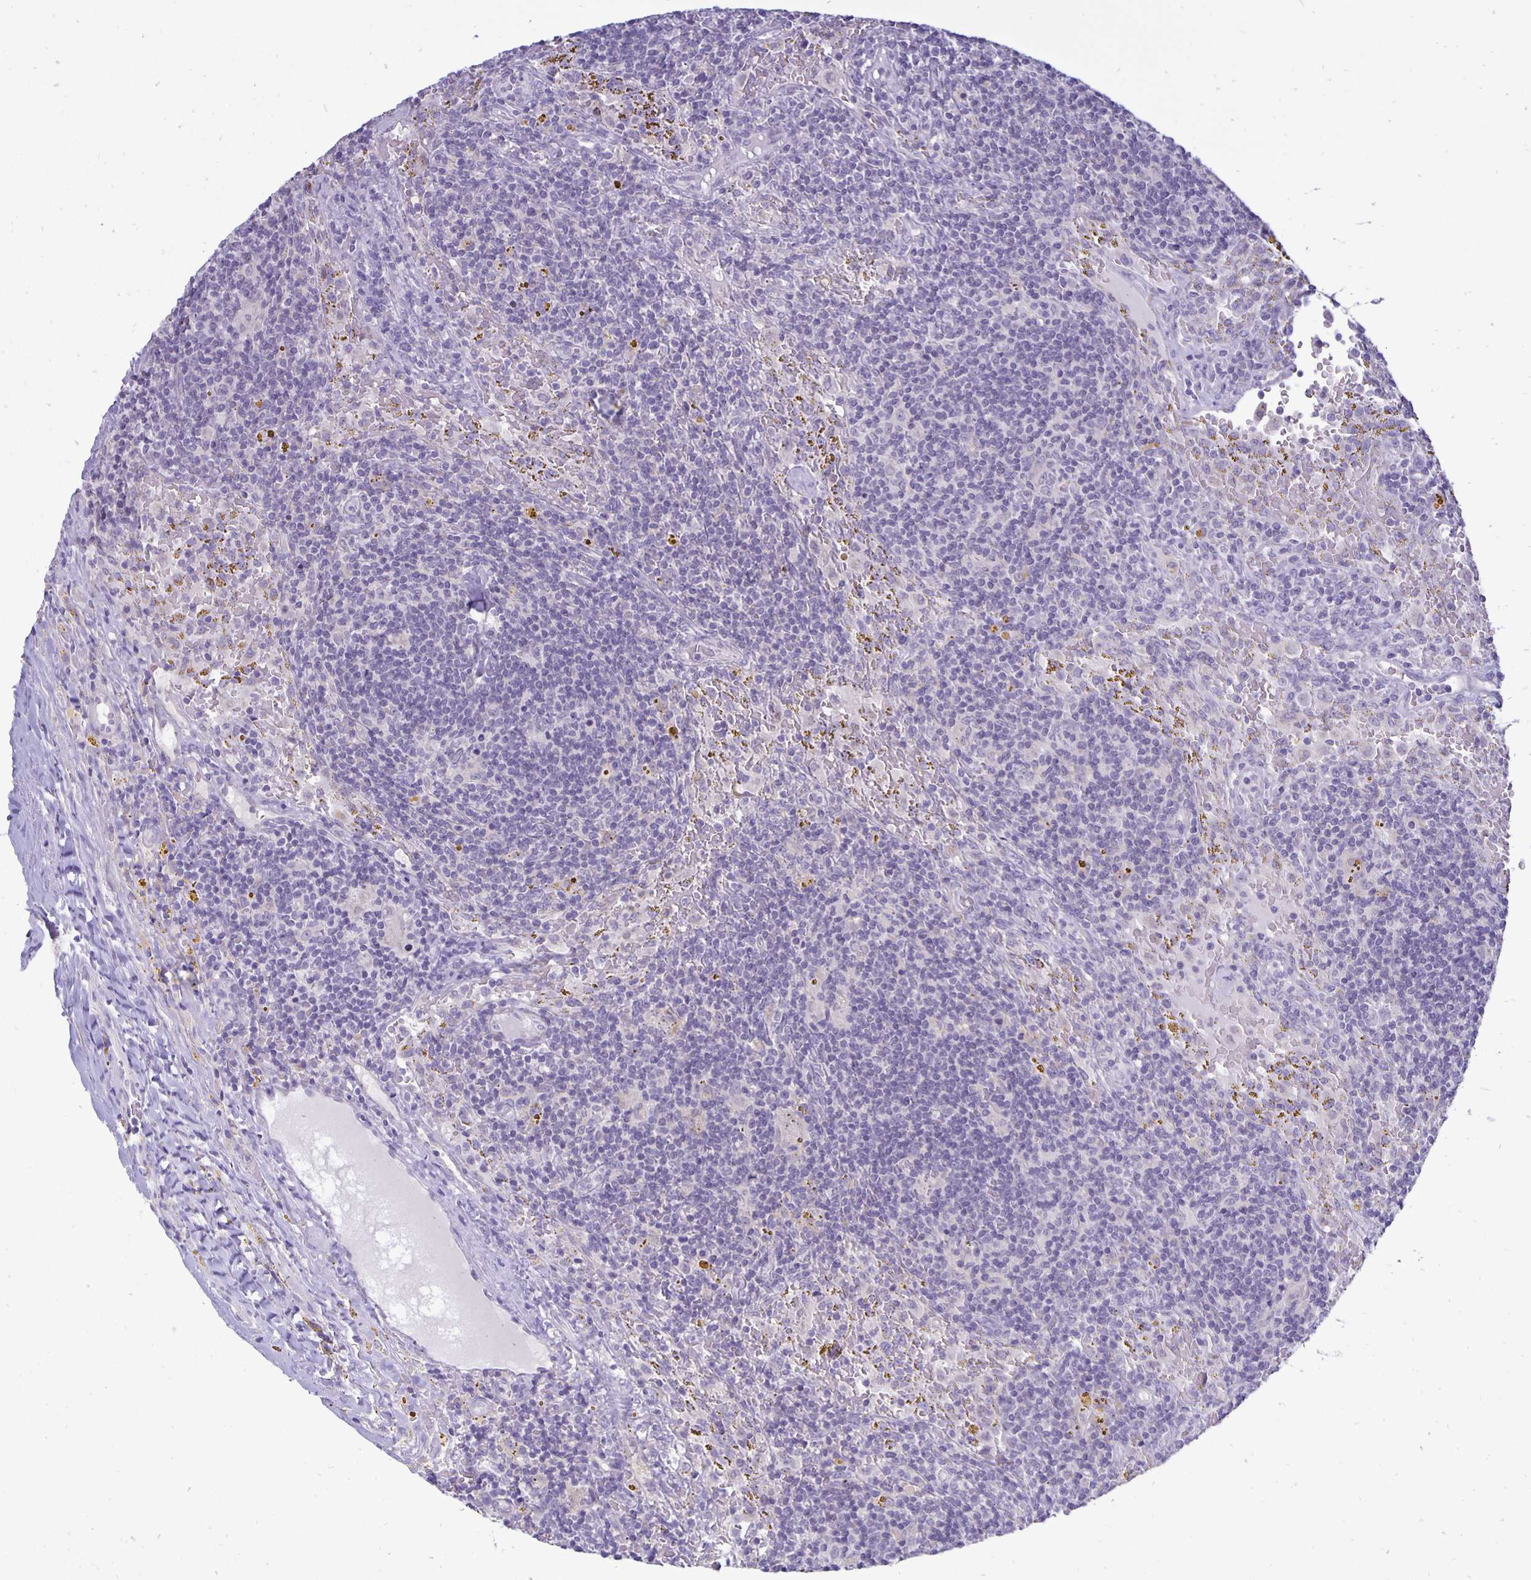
{"staining": {"intensity": "negative", "quantity": "none", "location": "none"}, "tissue": "lymphoma", "cell_type": "Tumor cells", "image_type": "cancer", "snomed": [{"axis": "morphology", "description": "Malignant lymphoma, non-Hodgkin's type, Low grade"}, {"axis": "topography", "description": "Spleen"}], "caption": "The IHC micrograph has no significant expression in tumor cells of low-grade malignant lymphoma, non-Hodgkin's type tissue.", "gene": "ERBB2", "patient": {"sex": "female", "age": 70}}